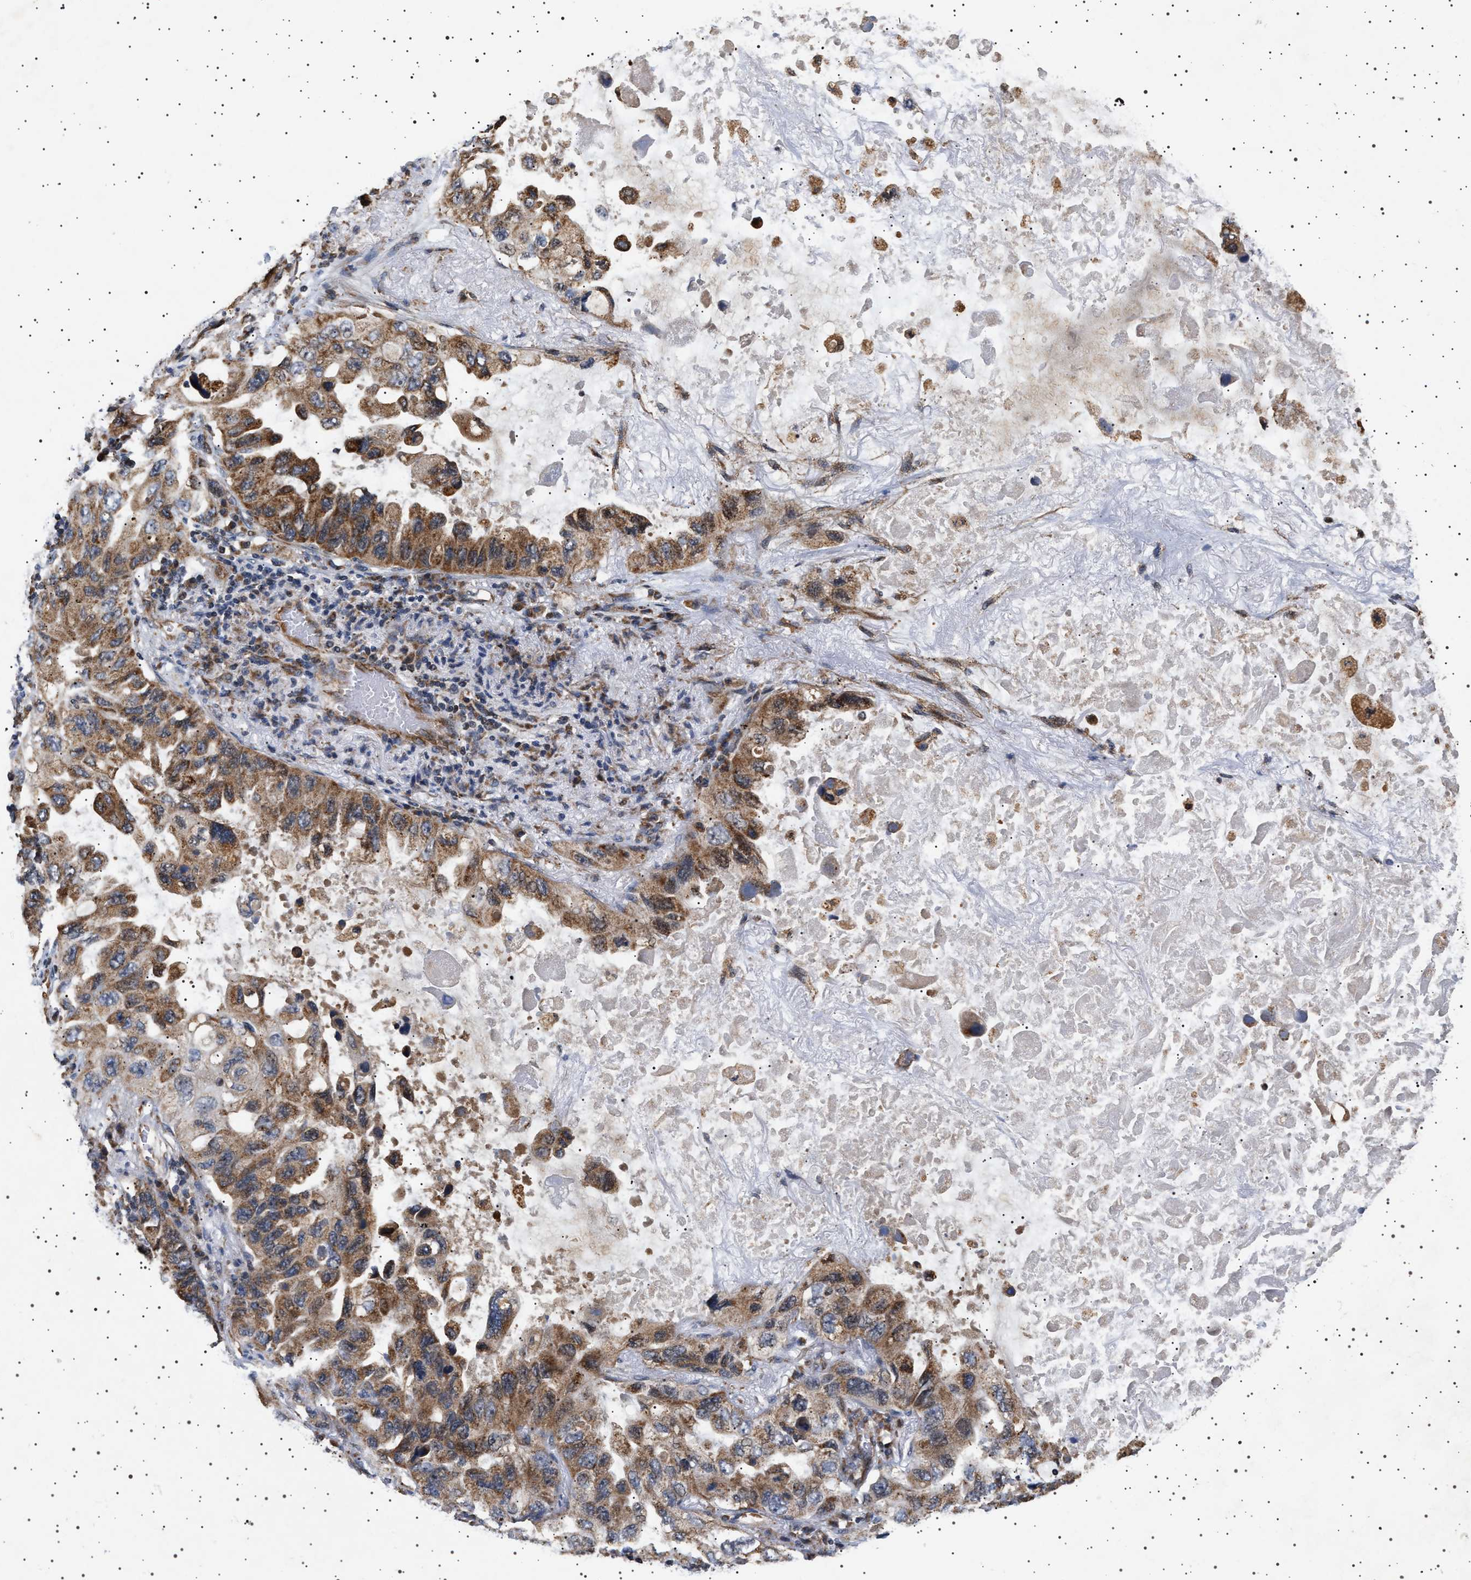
{"staining": {"intensity": "moderate", "quantity": ">75%", "location": "cytoplasmic/membranous"}, "tissue": "lung cancer", "cell_type": "Tumor cells", "image_type": "cancer", "snomed": [{"axis": "morphology", "description": "Squamous cell carcinoma, NOS"}, {"axis": "topography", "description": "Lung"}], "caption": "The micrograph displays staining of lung squamous cell carcinoma, revealing moderate cytoplasmic/membranous protein positivity (brown color) within tumor cells. (DAB (3,3'-diaminobenzidine) IHC, brown staining for protein, blue staining for nuclei).", "gene": "TRUB2", "patient": {"sex": "female", "age": 73}}